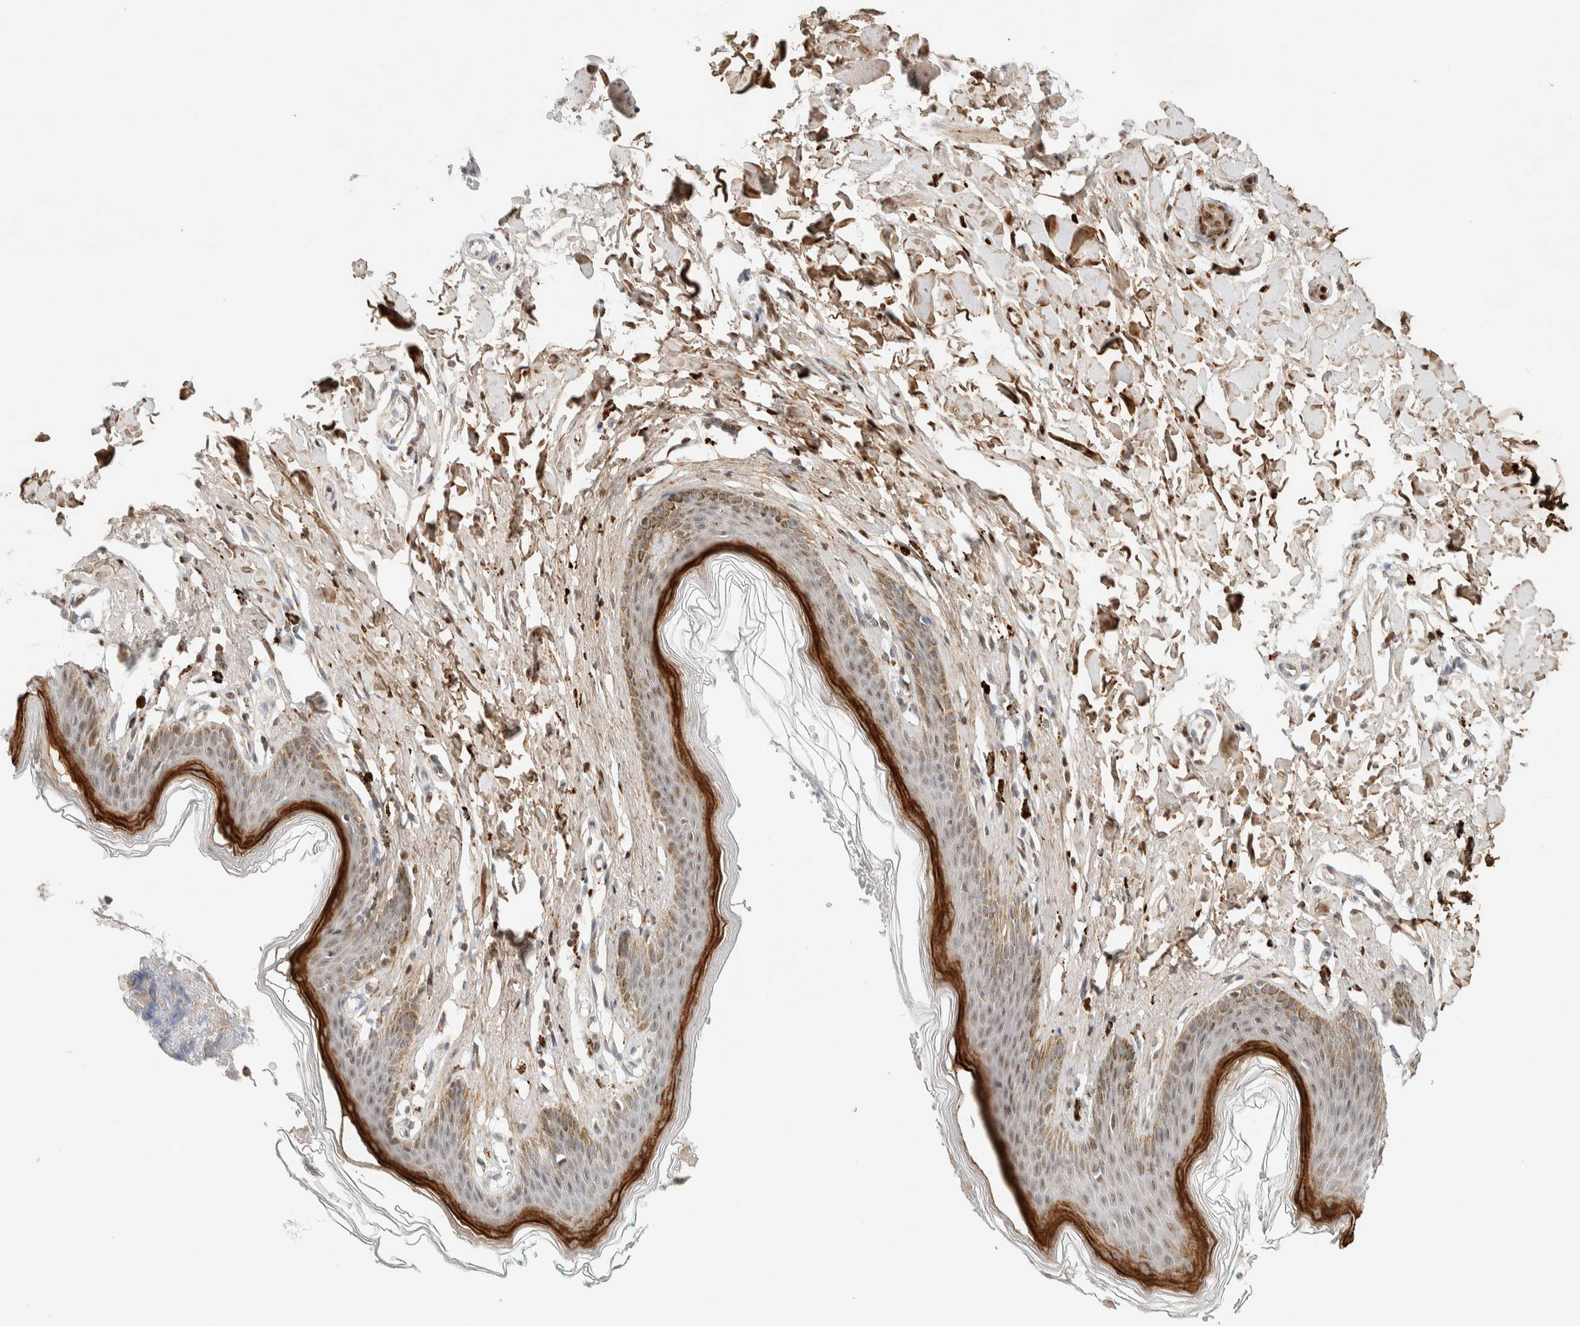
{"staining": {"intensity": "strong", "quantity": "25%-75%", "location": "cytoplasmic/membranous,nuclear"}, "tissue": "skin", "cell_type": "Epidermal cells", "image_type": "normal", "snomed": [{"axis": "morphology", "description": "Normal tissue, NOS"}, {"axis": "topography", "description": "Vulva"}], "caption": "DAB (3,3'-diaminobenzidine) immunohistochemical staining of unremarkable skin exhibits strong cytoplasmic/membranous,nuclear protein positivity in approximately 25%-75% of epidermal cells.", "gene": "TSPAN32", "patient": {"sex": "female", "age": 66}}